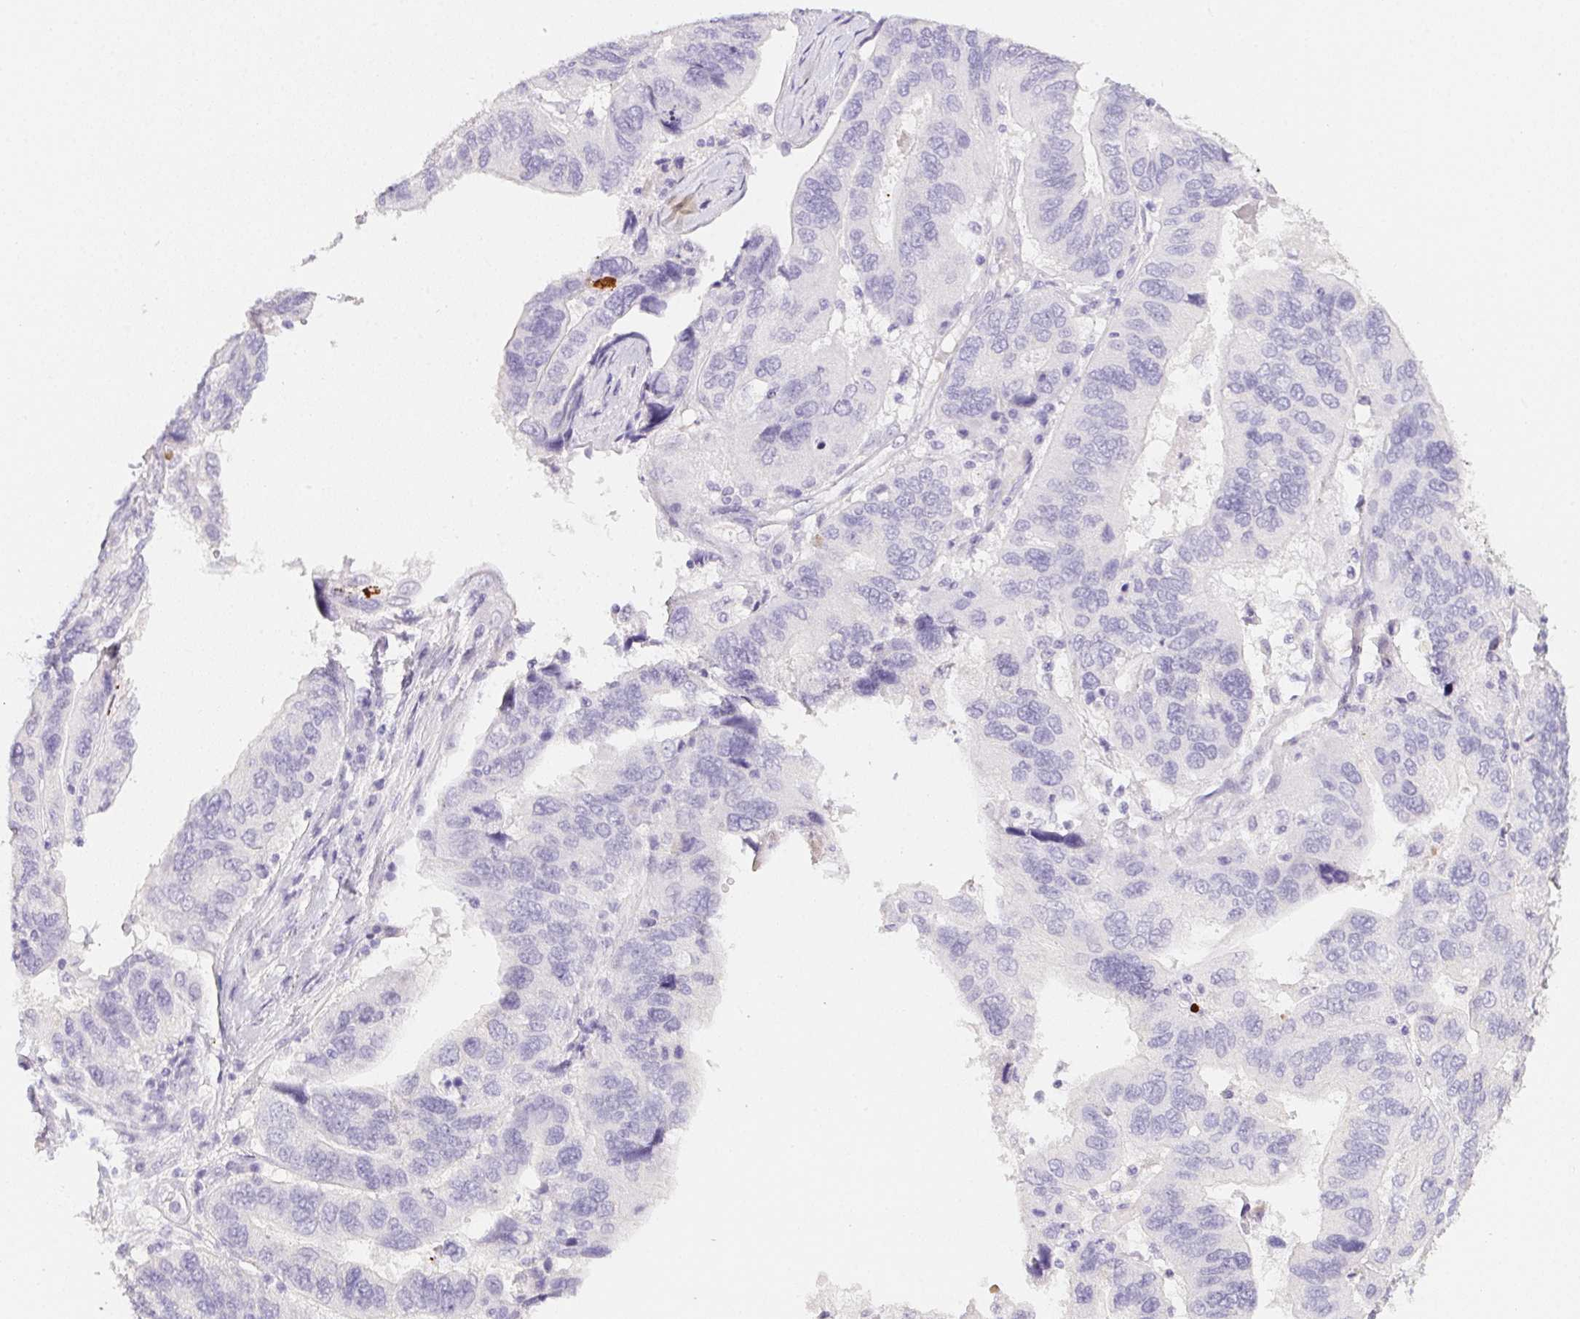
{"staining": {"intensity": "negative", "quantity": "none", "location": "none"}, "tissue": "ovarian cancer", "cell_type": "Tumor cells", "image_type": "cancer", "snomed": [{"axis": "morphology", "description": "Cystadenocarcinoma, serous, NOS"}, {"axis": "topography", "description": "Ovary"}], "caption": "Tumor cells are negative for protein expression in human ovarian serous cystadenocarcinoma. Brightfield microscopy of immunohistochemistry stained with DAB (brown) and hematoxylin (blue), captured at high magnification.", "gene": "MYL4", "patient": {"sex": "female", "age": 79}}